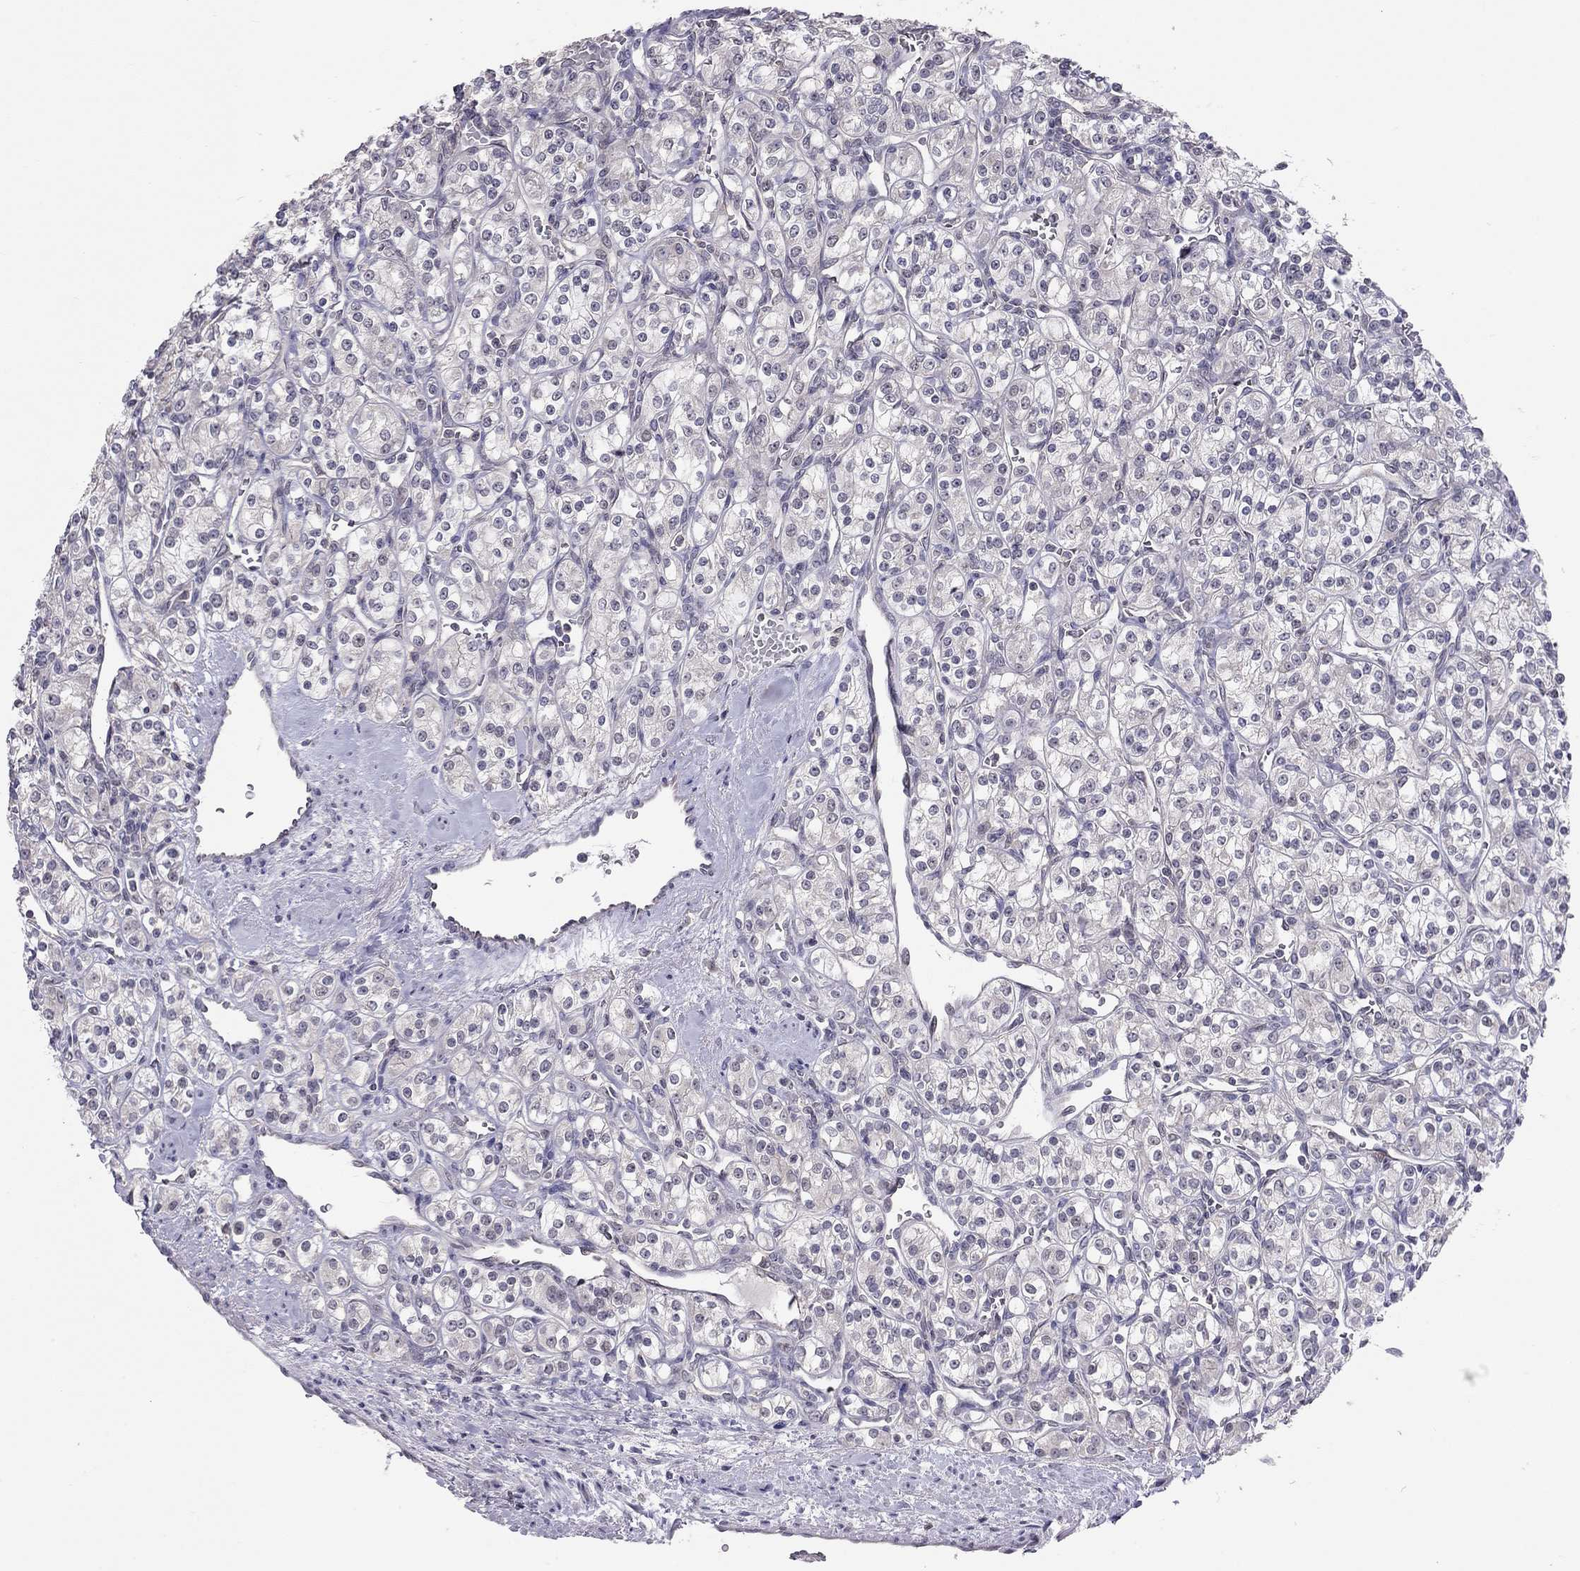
{"staining": {"intensity": "negative", "quantity": "none", "location": "none"}, "tissue": "renal cancer", "cell_type": "Tumor cells", "image_type": "cancer", "snomed": [{"axis": "morphology", "description": "Adenocarcinoma, NOS"}, {"axis": "topography", "description": "Kidney"}], "caption": "This is an immunohistochemistry (IHC) photomicrograph of renal adenocarcinoma. There is no staining in tumor cells.", "gene": "HSF2BP", "patient": {"sex": "male", "age": 77}}